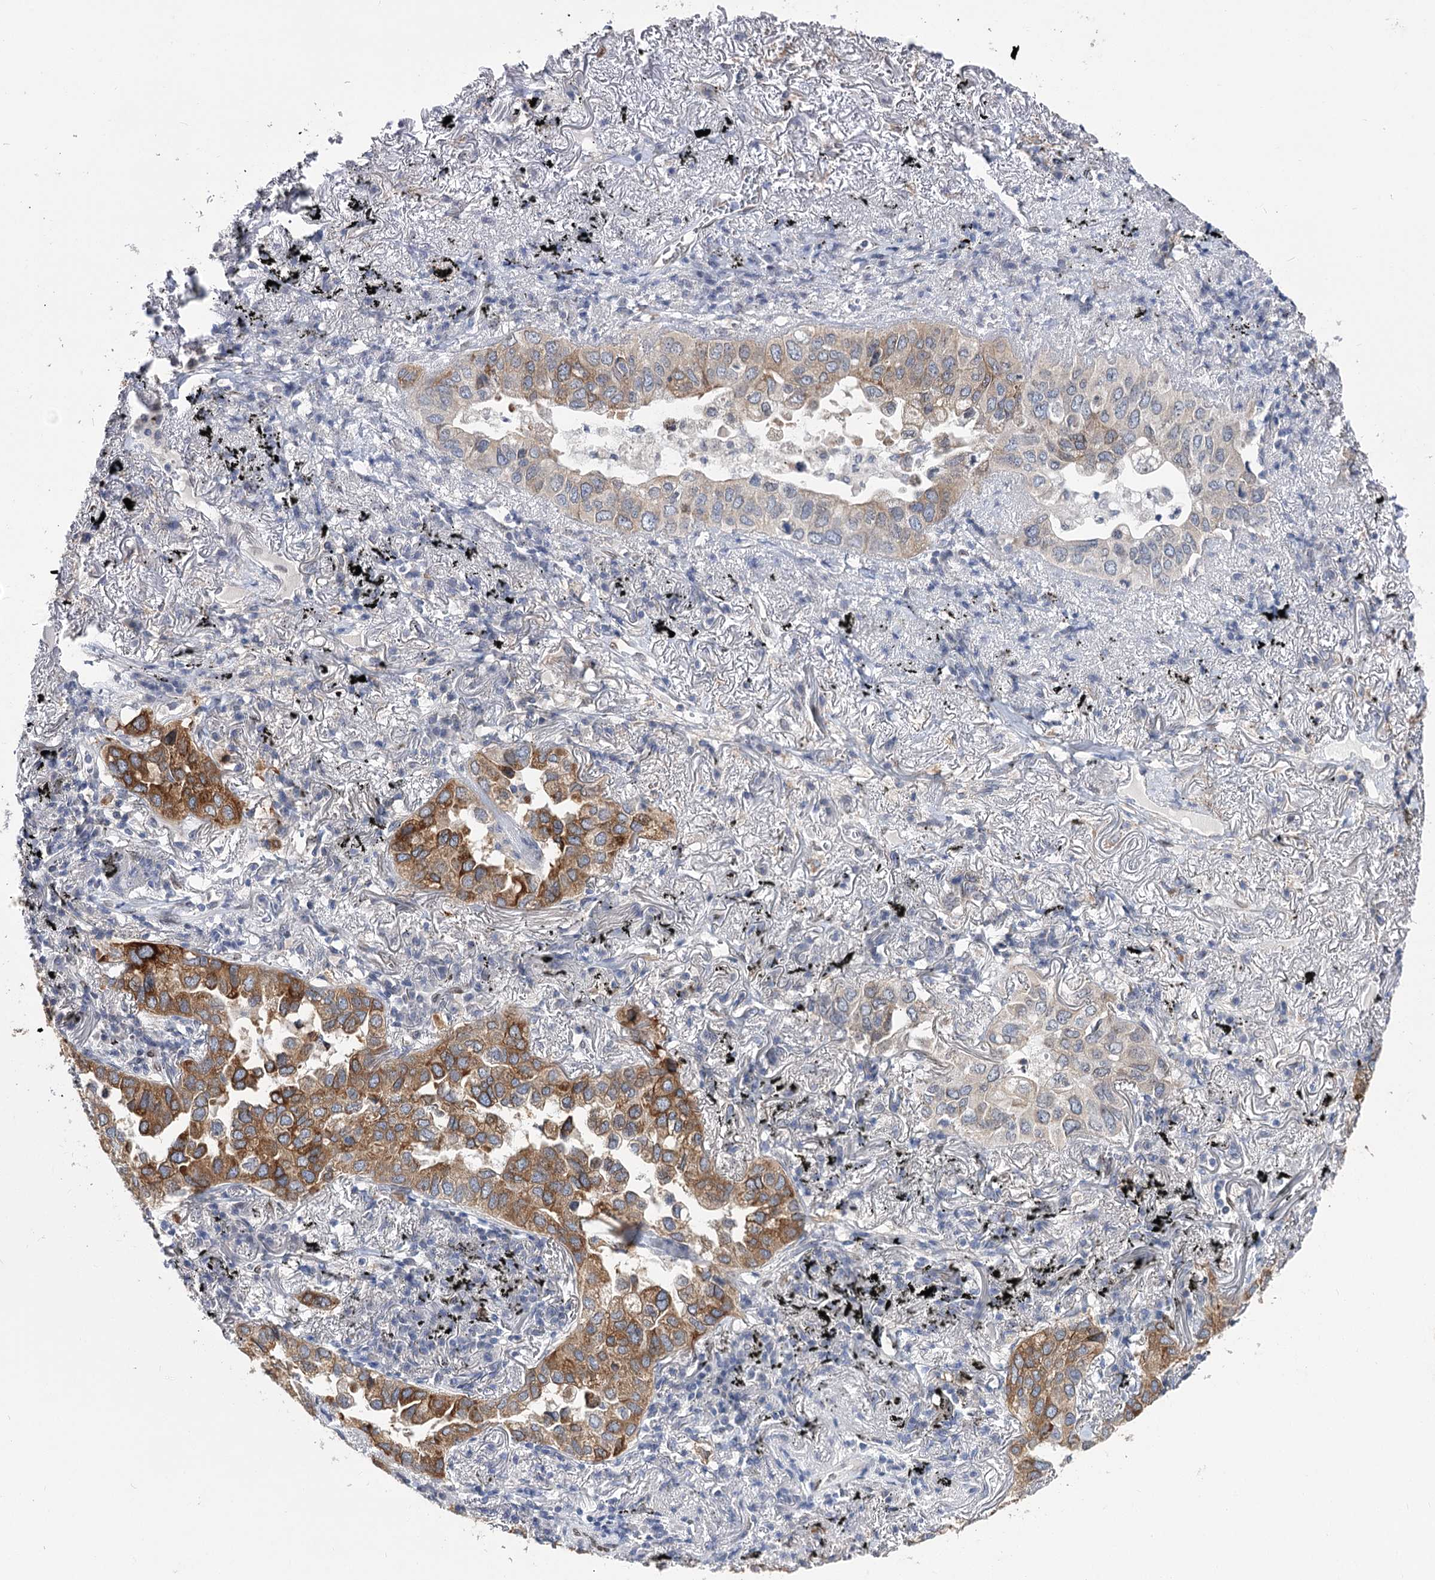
{"staining": {"intensity": "moderate", "quantity": "25%-75%", "location": "cytoplasmic/membranous"}, "tissue": "lung cancer", "cell_type": "Tumor cells", "image_type": "cancer", "snomed": [{"axis": "morphology", "description": "Adenocarcinoma, NOS"}, {"axis": "topography", "description": "Lung"}], "caption": "DAB (3,3'-diaminobenzidine) immunohistochemical staining of human adenocarcinoma (lung) displays moderate cytoplasmic/membranous protein staining in approximately 25%-75% of tumor cells. (DAB IHC, brown staining for protein, blue staining for nuclei).", "gene": "TMEM201", "patient": {"sex": "male", "age": 65}}